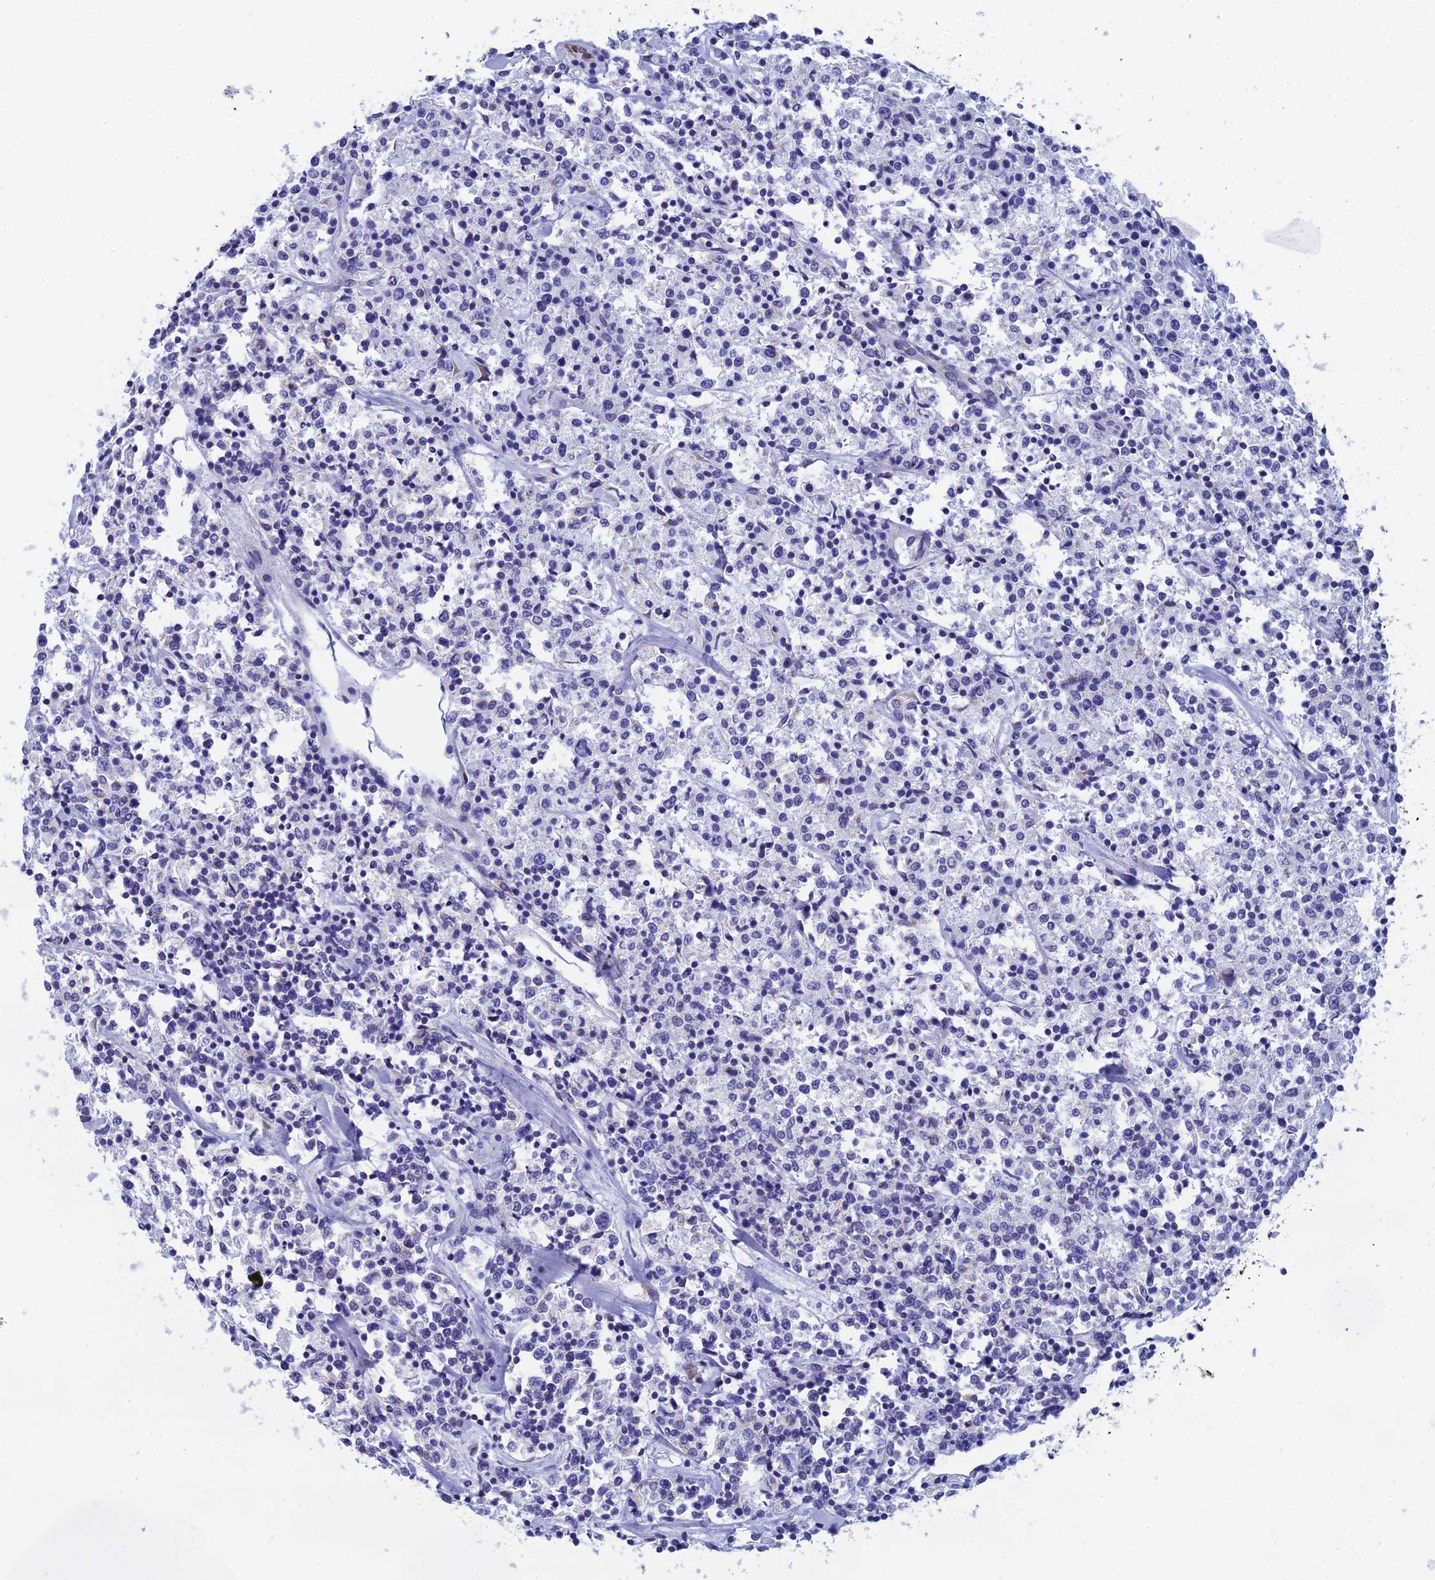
{"staining": {"intensity": "negative", "quantity": "none", "location": "none"}, "tissue": "lymphoma", "cell_type": "Tumor cells", "image_type": "cancer", "snomed": [{"axis": "morphology", "description": "Malignant lymphoma, non-Hodgkin's type, Low grade"}, {"axis": "topography", "description": "Small intestine"}], "caption": "This is a histopathology image of IHC staining of lymphoma, which shows no expression in tumor cells.", "gene": "CFAP210", "patient": {"sex": "female", "age": 59}}